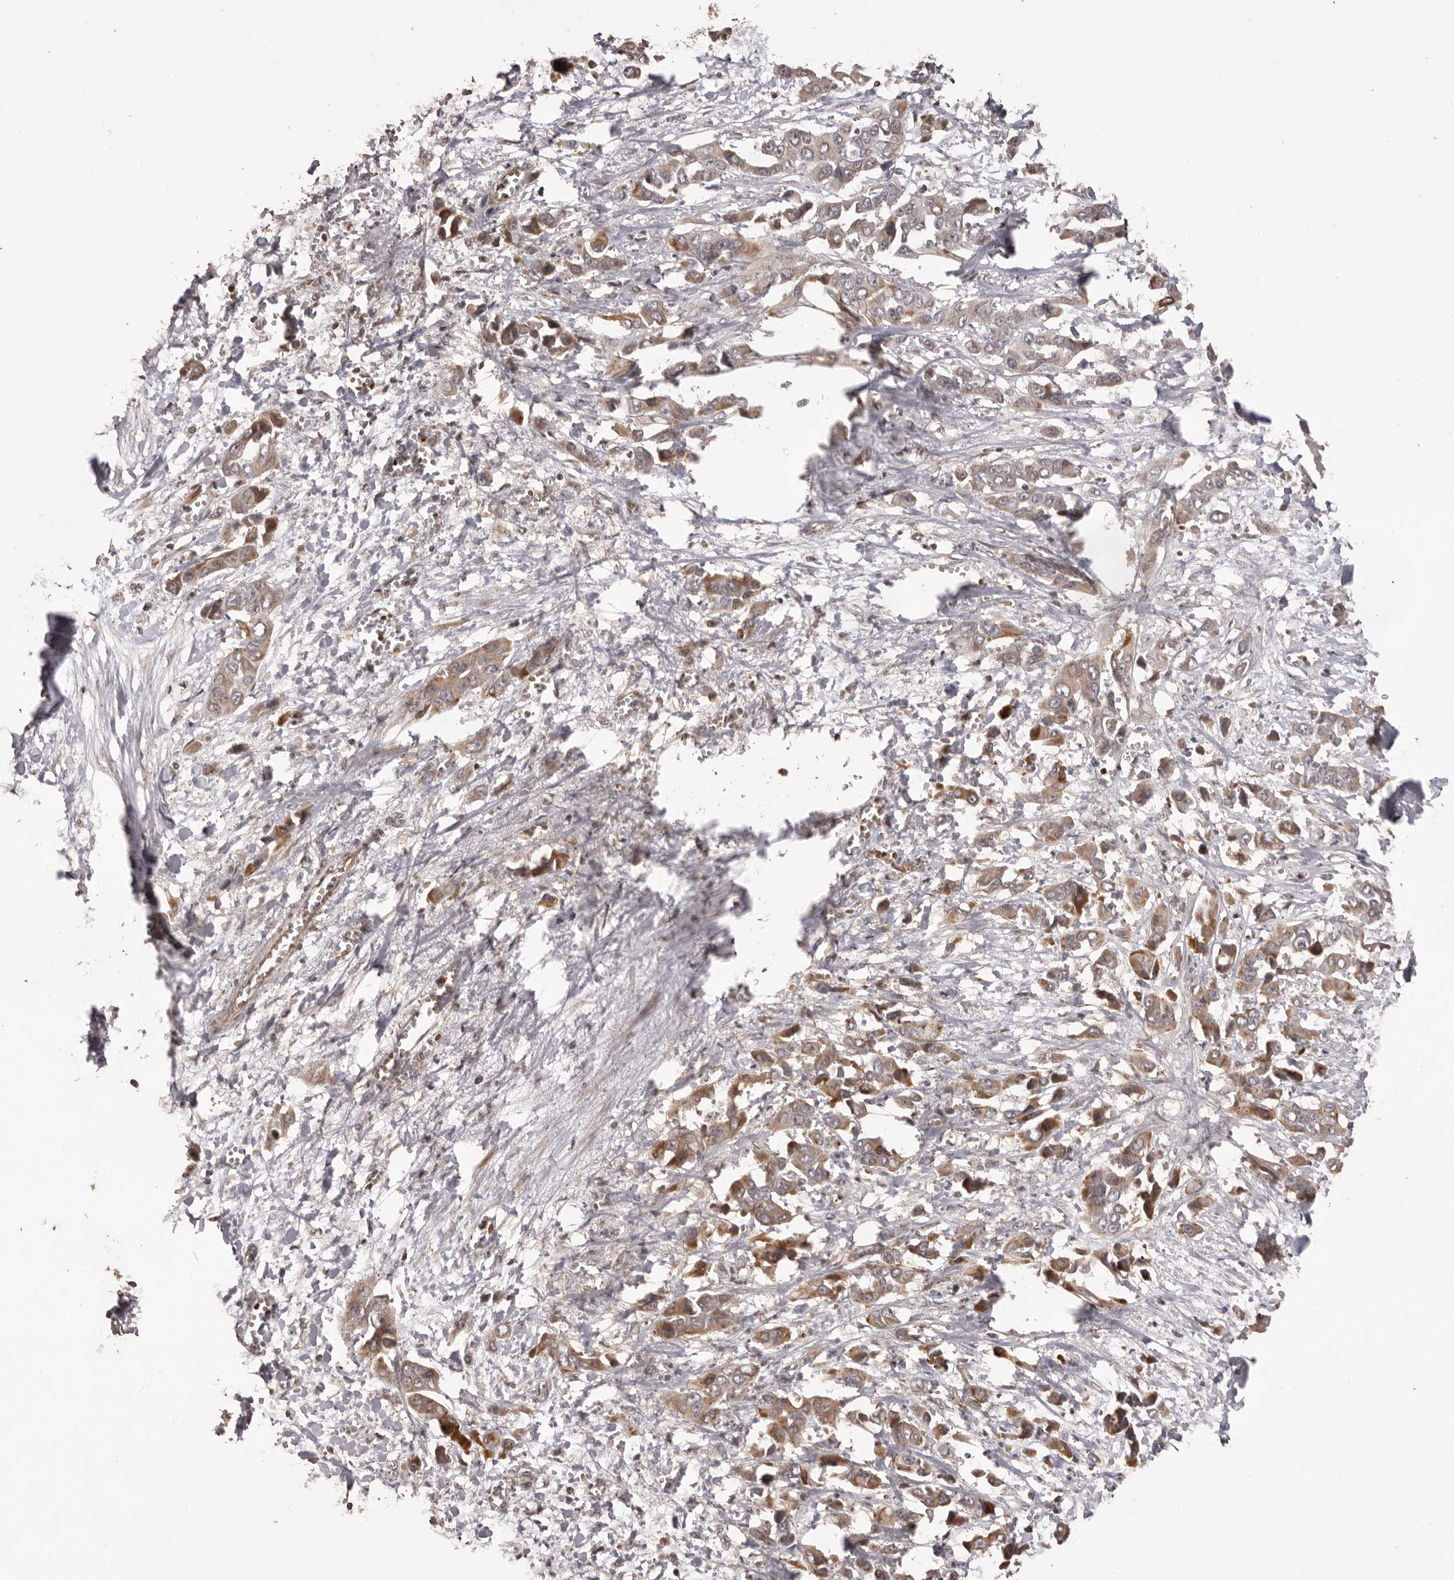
{"staining": {"intensity": "moderate", "quantity": "25%-75%", "location": "cytoplasmic/membranous"}, "tissue": "liver cancer", "cell_type": "Tumor cells", "image_type": "cancer", "snomed": [{"axis": "morphology", "description": "Cholangiocarcinoma"}, {"axis": "topography", "description": "Liver"}], "caption": "Human liver cancer stained with a brown dye demonstrates moderate cytoplasmic/membranous positive positivity in about 25%-75% of tumor cells.", "gene": "QRSL1", "patient": {"sex": "female", "age": 52}}